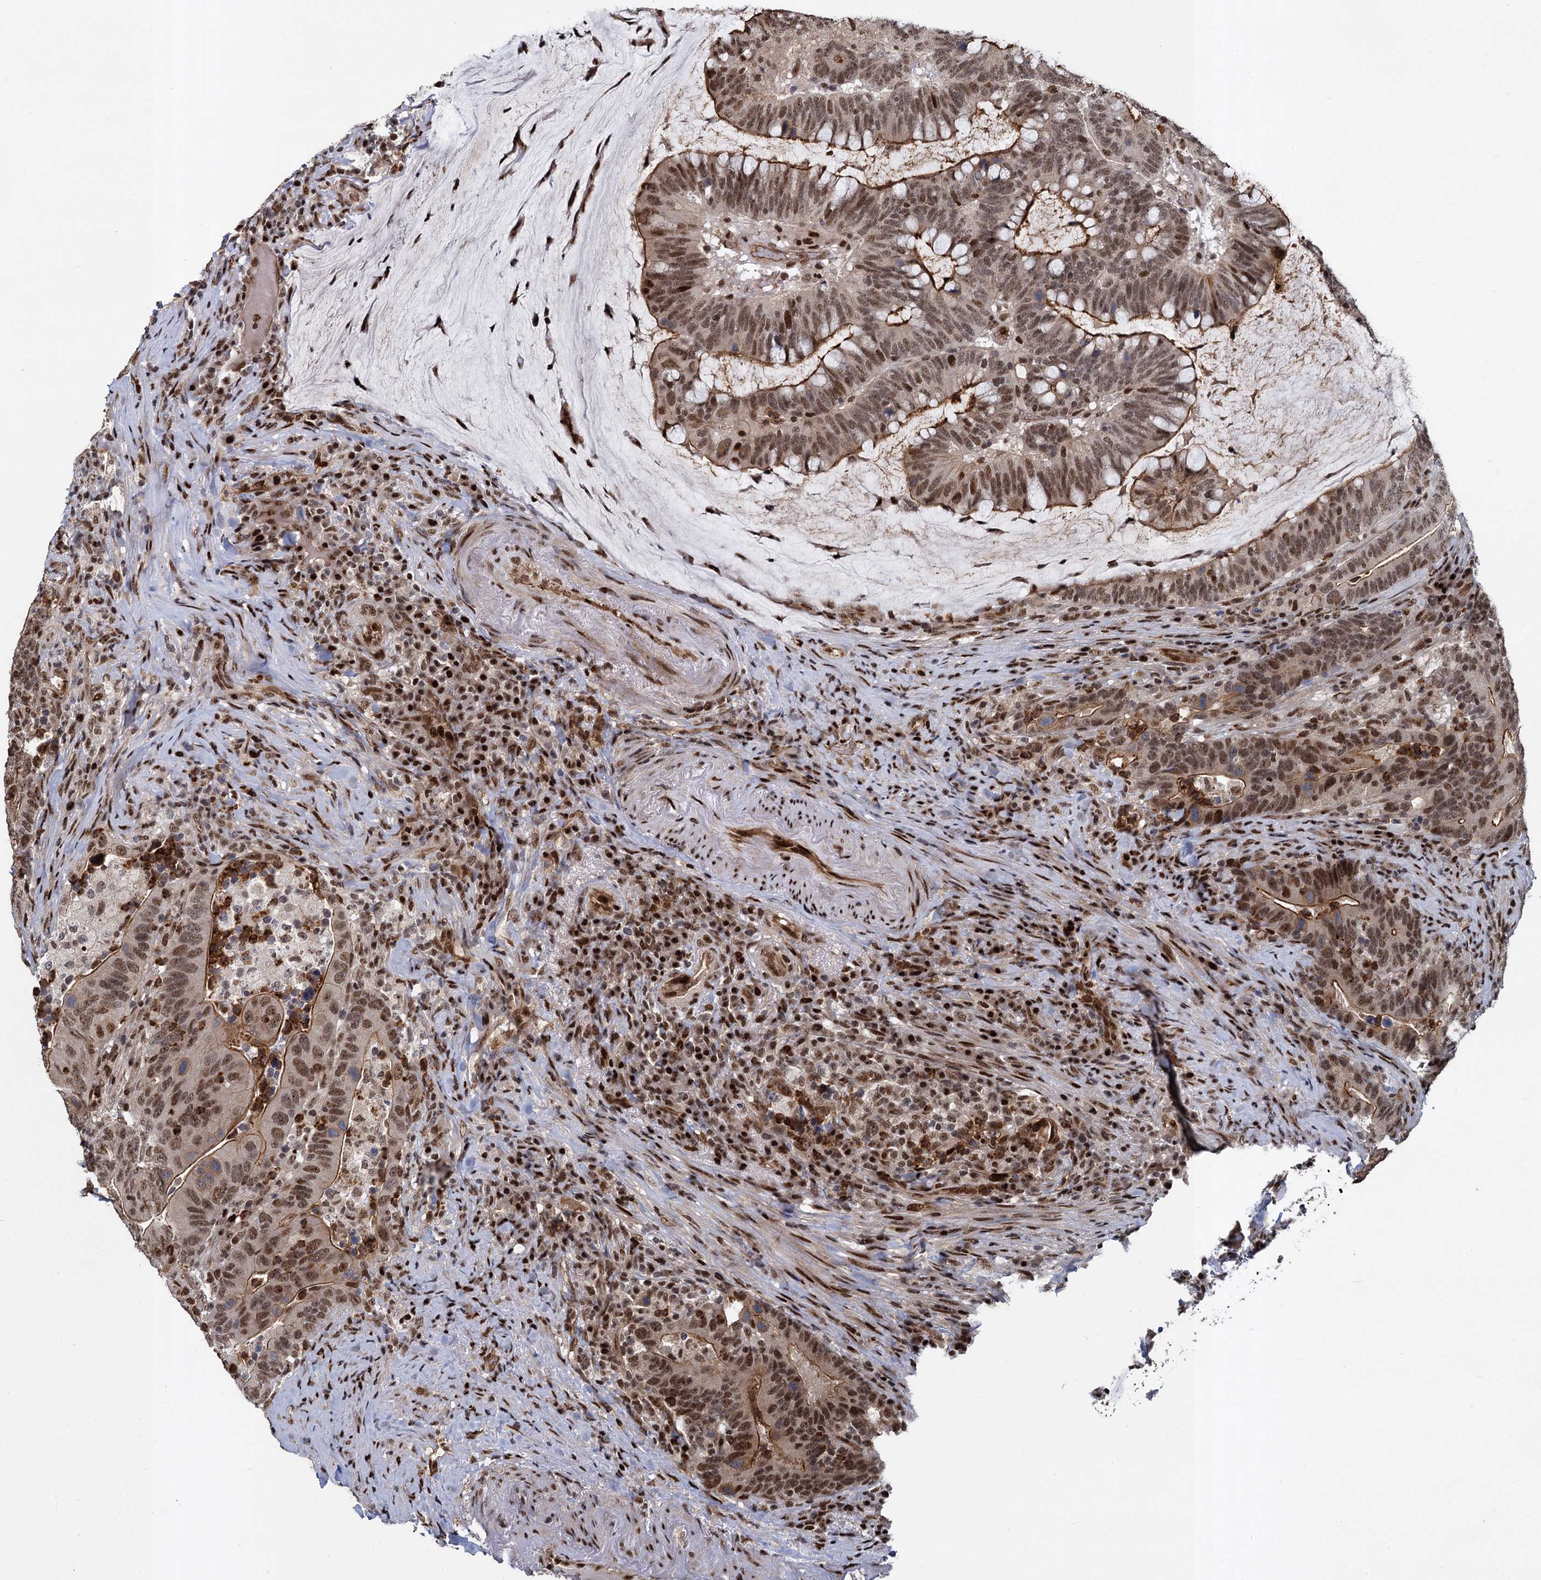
{"staining": {"intensity": "moderate", "quantity": ">75%", "location": "cytoplasmic/membranous,nuclear"}, "tissue": "colorectal cancer", "cell_type": "Tumor cells", "image_type": "cancer", "snomed": [{"axis": "morphology", "description": "Adenocarcinoma, NOS"}, {"axis": "topography", "description": "Colon"}], "caption": "A brown stain shows moderate cytoplasmic/membranous and nuclear staining of a protein in human colorectal cancer (adenocarcinoma) tumor cells.", "gene": "ANKRD49", "patient": {"sex": "female", "age": 66}}